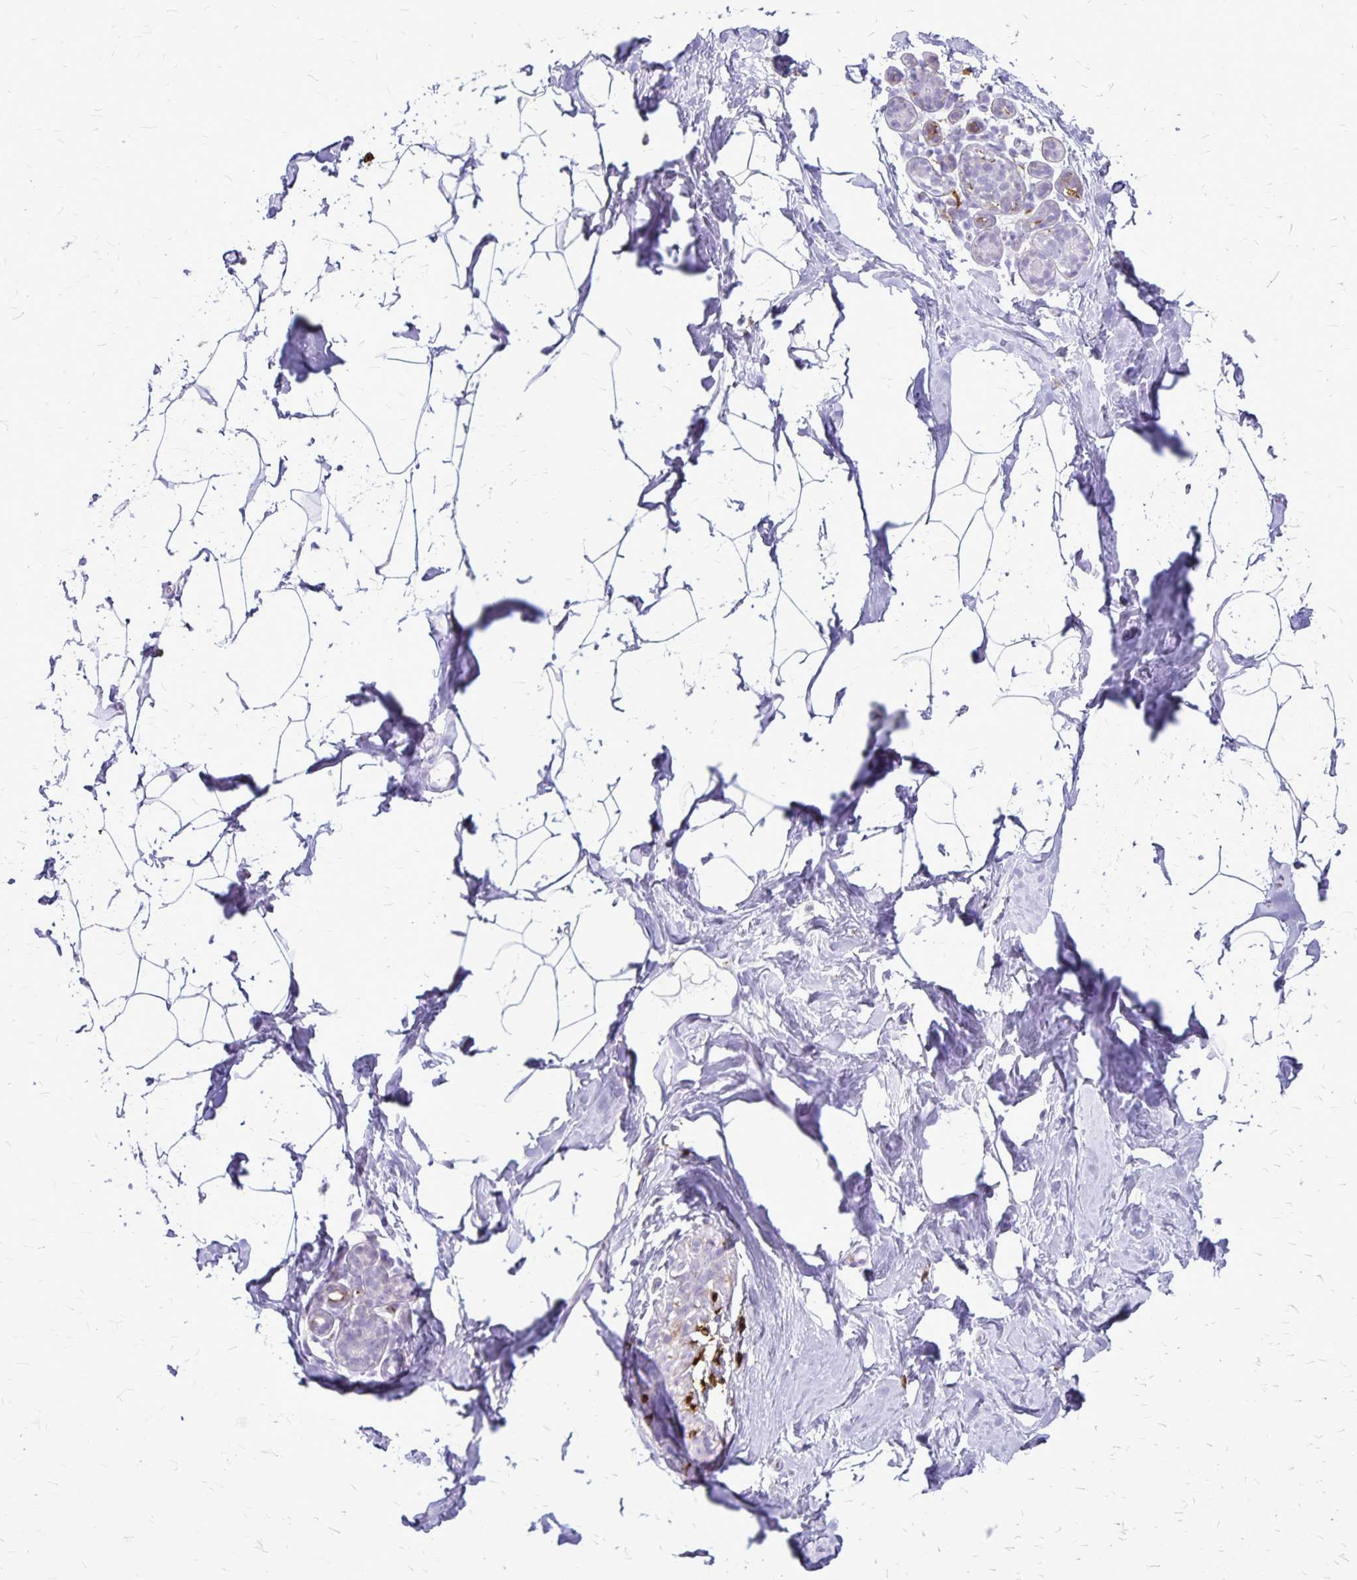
{"staining": {"intensity": "negative", "quantity": "none", "location": "none"}, "tissue": "breast", "cell_type": "Adipocytes", "image_type": "normal", "snomed": [{"axis": "morphology", "description": "Normal tissue, NOS"}, {"axis": "topography", "description": "Breast"}], "caption": "IHC image of benign human breast stained for a protein (brown), which exhibits no staining in adipocytes.", "gene": "RTN1", "patient": {"sex": "female", "age": 32}}